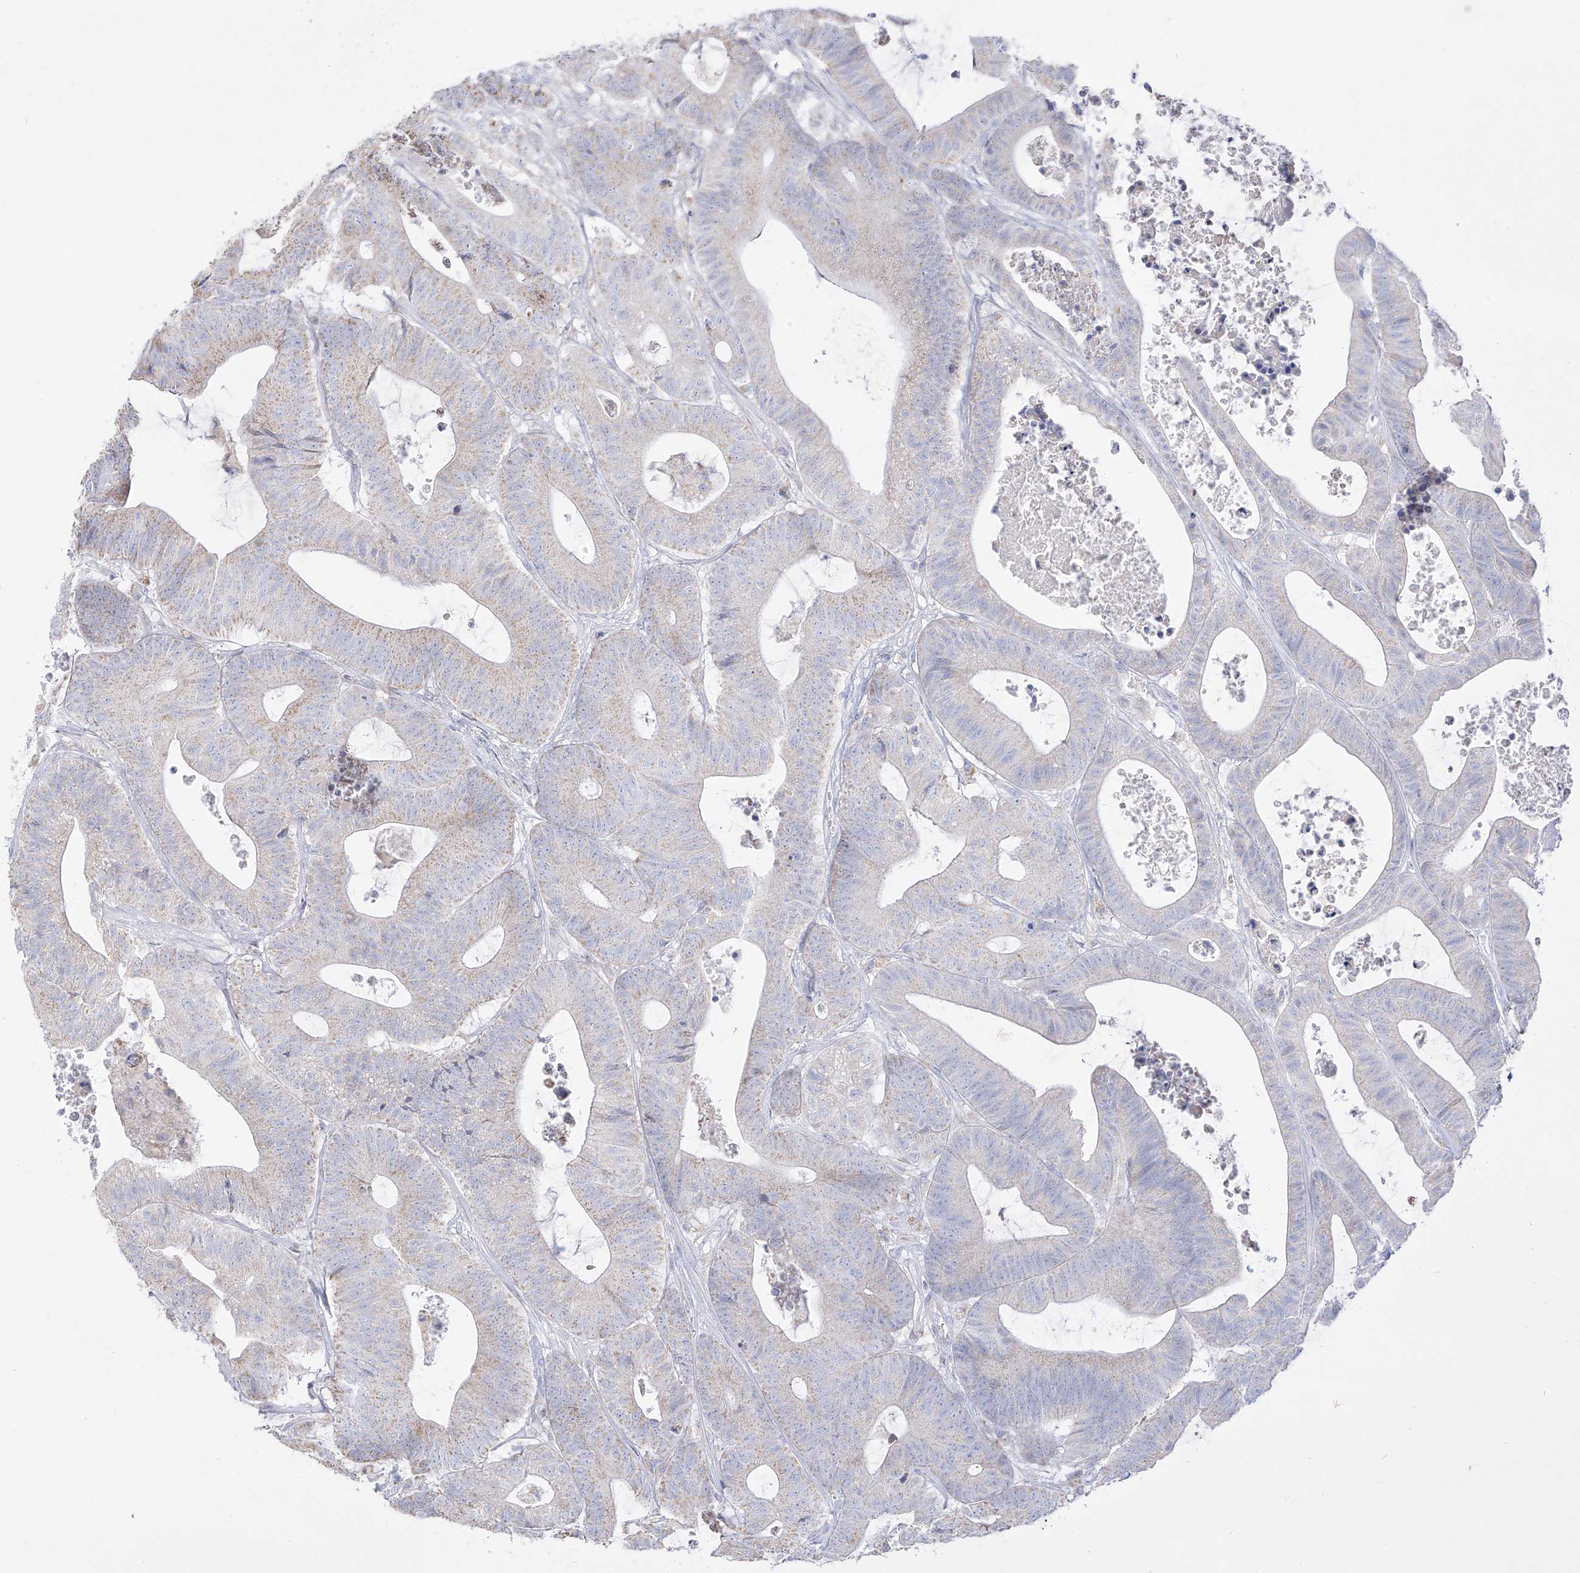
{"staining": {"intensity": "negative", "quantity": "none", "location": "none"}, "tissue": "colorectal cancer", "cell_type": "Tumor cells", "image_type": "cancer", "snomed": [{"axis": "morphology", "description": "Adenocarcinoma, NOS"}, {"axis": "topography", "description": "Colon"}], "caption": "Histopathology image shows no significant protein expression in tumor cells of colorectal cancer. (Brightfield microscopy of DAB (3,3'-diaminobenzidine) IHC at high magnification).", "gene": "RCHY1", "patient": {"sex": "female", "age": 84}}